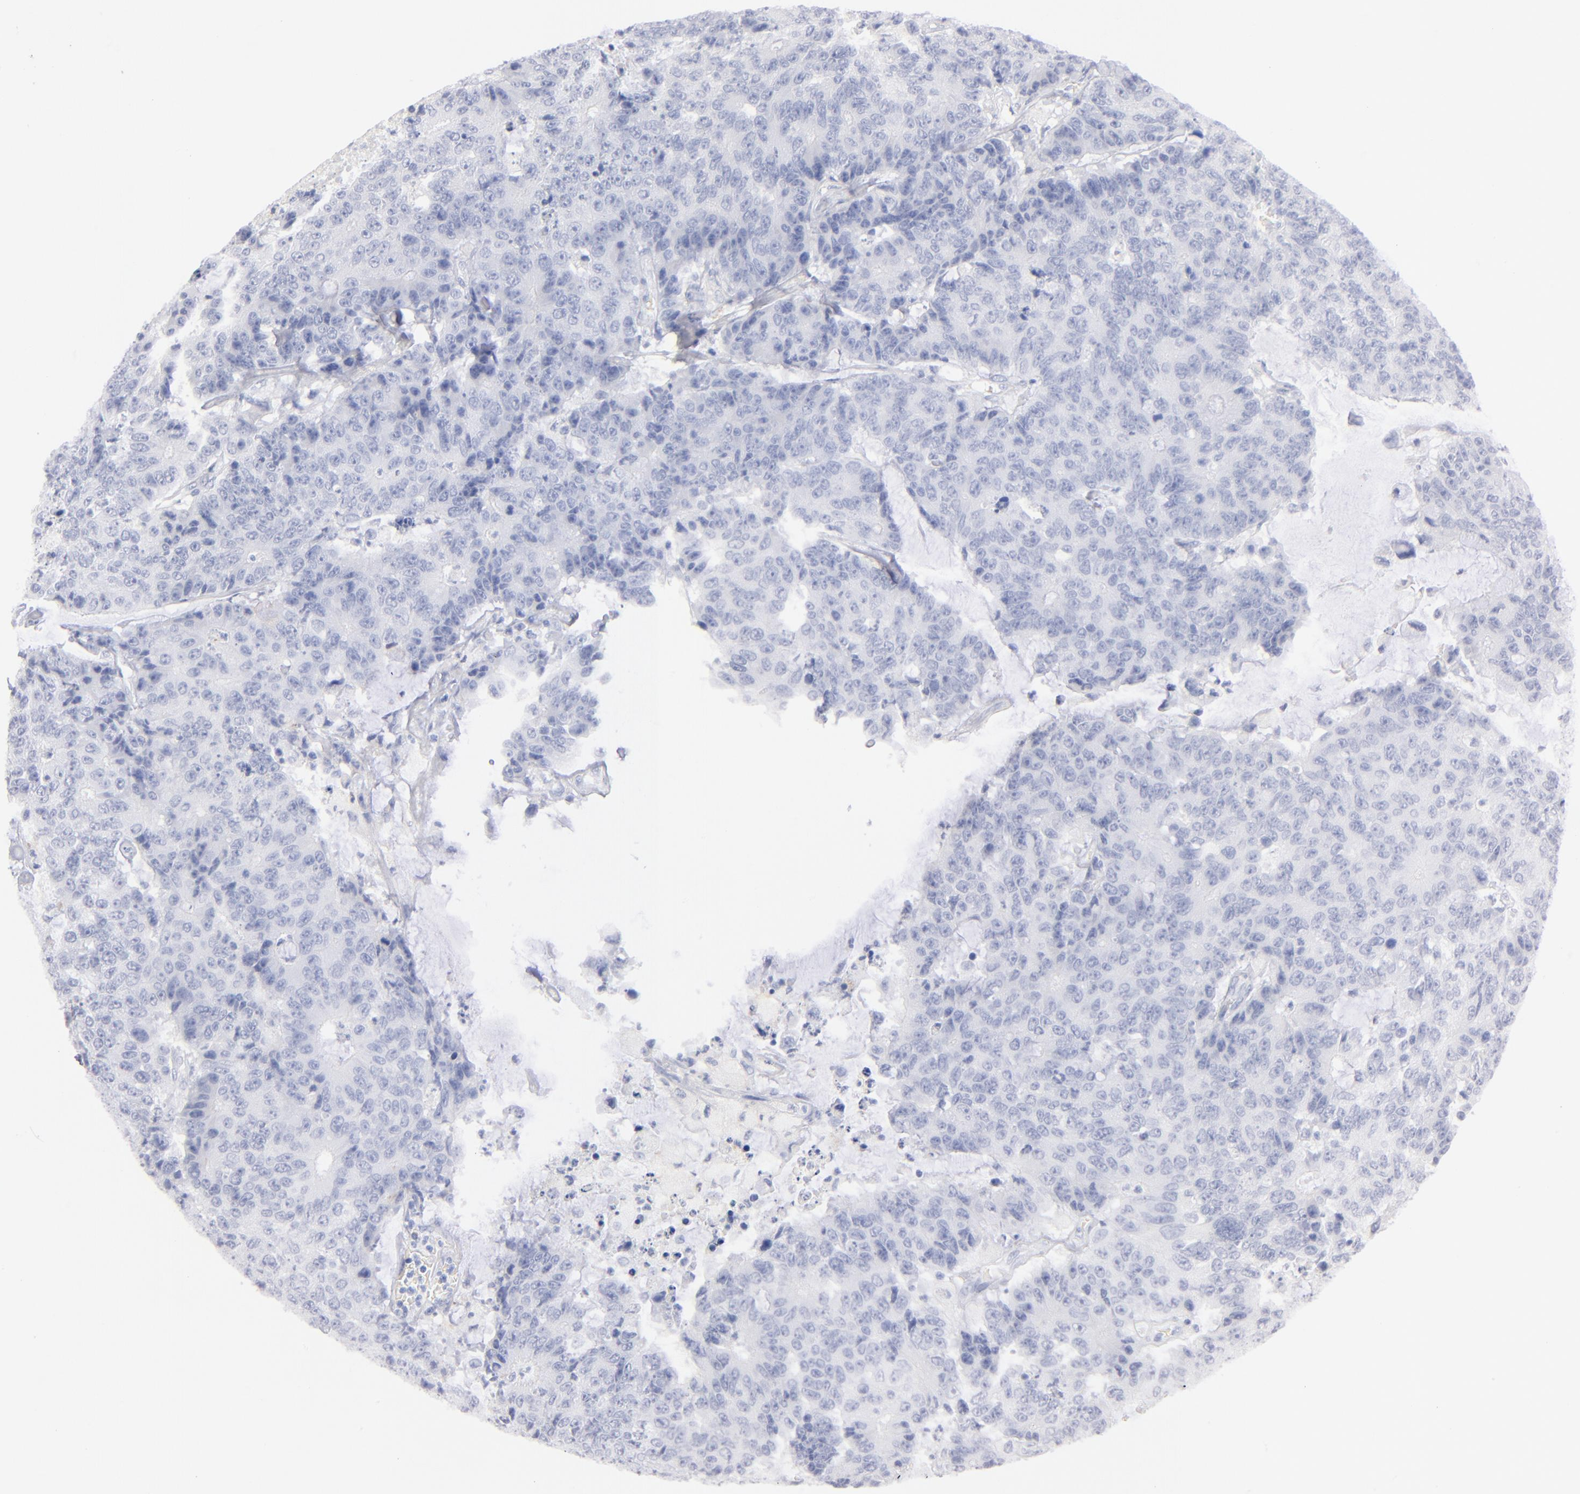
{"staining": {"intensity": "negative", "quantity": "none", "location": "none"}, "tissue": "colorectal cancer", "cell_type": "Tumor cells", "image_type": "cancer", "snomed": [{"axis": "morphology", "description": "Adenocarcinoma, NOS"}, {"axis": "topography", "description": "Colon"}], "caption": "Immunohistochemical staining of colorectal cancer (adenocarcinoma) displays no significant expression in tumor cells. (Stains: DAB (3,3'-diaminobenzidine) immunohistochemistry (IHC) with hematoxylin counter stain, Microscopy: brightfield microscopy at high magnification).", "gene": "APOH", "patient": {"sex": "female", "age": 86}}